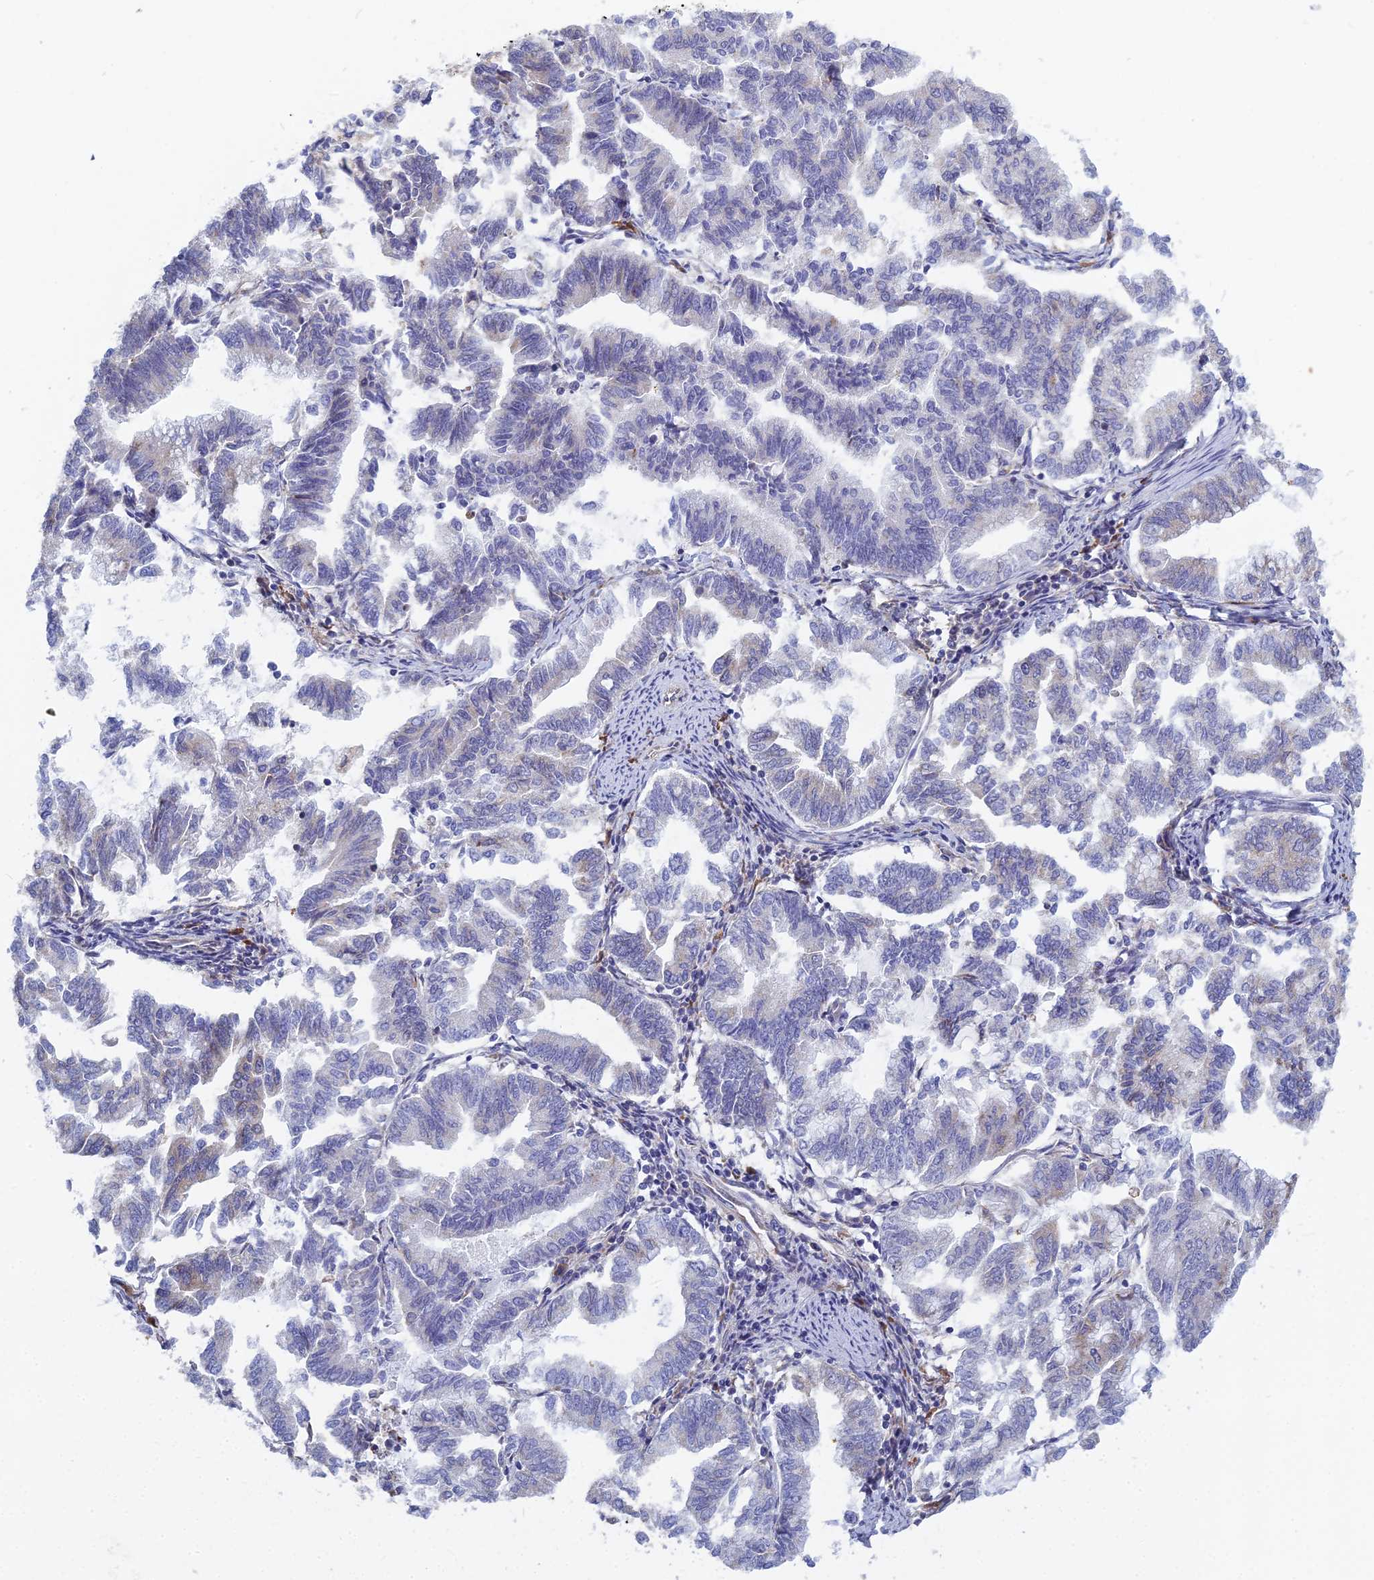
{"staining": {"intensity": "moderate", "quantity": "<25%", "location": "cytoplasmic/membranous"}, "tissue": "endometrial cancer", "cell_type": "Tumor cells", "image_type": "cancer", "snomed": [{"axis": "morphology", "description": "Adenocarcinoma, NOS"}, {"axis": "topography", "description": "Endometrium"}], "caption": "This image reveals endometrial cancer (adenocarcinoma) stained with immunohistochemistry to label a protein in brown. The cytoplasmic/membranous of tumor cells show moderate positivity for the protein. Nuclei are counter-stained blue.", "gene": "KIAA1143", "patient": {"sex": "female", "age": 79}}